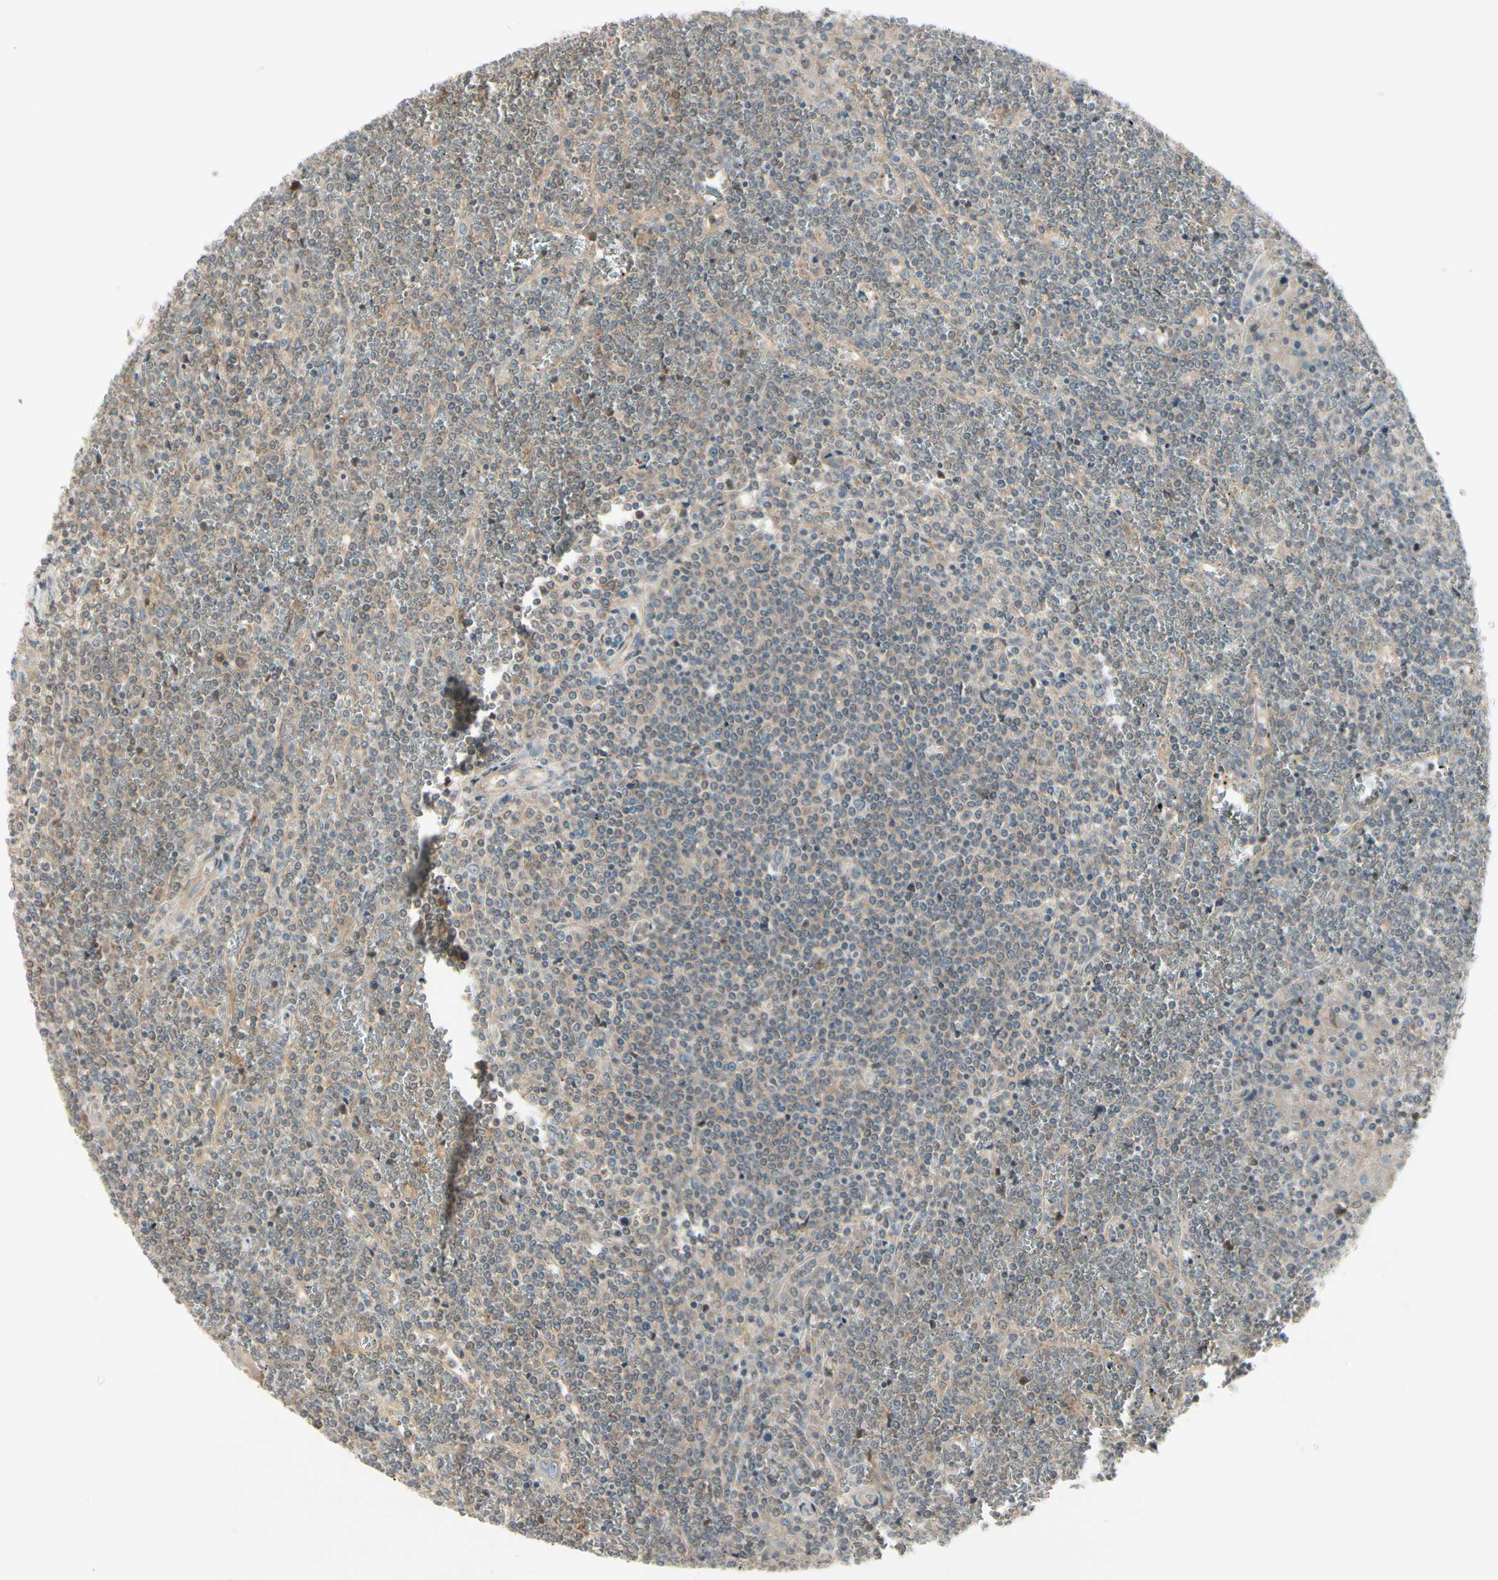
{"staining": {"intensity": "weak", "quantity": "25%-75%", "location": "cytoplasmic/membranous"}, "tissue": "lymphoma", "cell_type": "Tumor cells", "image_type": "cancer", "snomed": [{"axis": "morphology", "description": "Malignant lymphoma, non-Hodgkin's type, Low grade"}, {"axis": "topography", "description": "Spleen"}], "caption": "A micrograph showing weak cytoplasmic/membranous positivity in about 25%-75% of tumor cells in lymphoma, as visualized by brown immunohistochemical staining.", "gene": "FHDC1", "patient": {"sex": "female", "age": 19}}